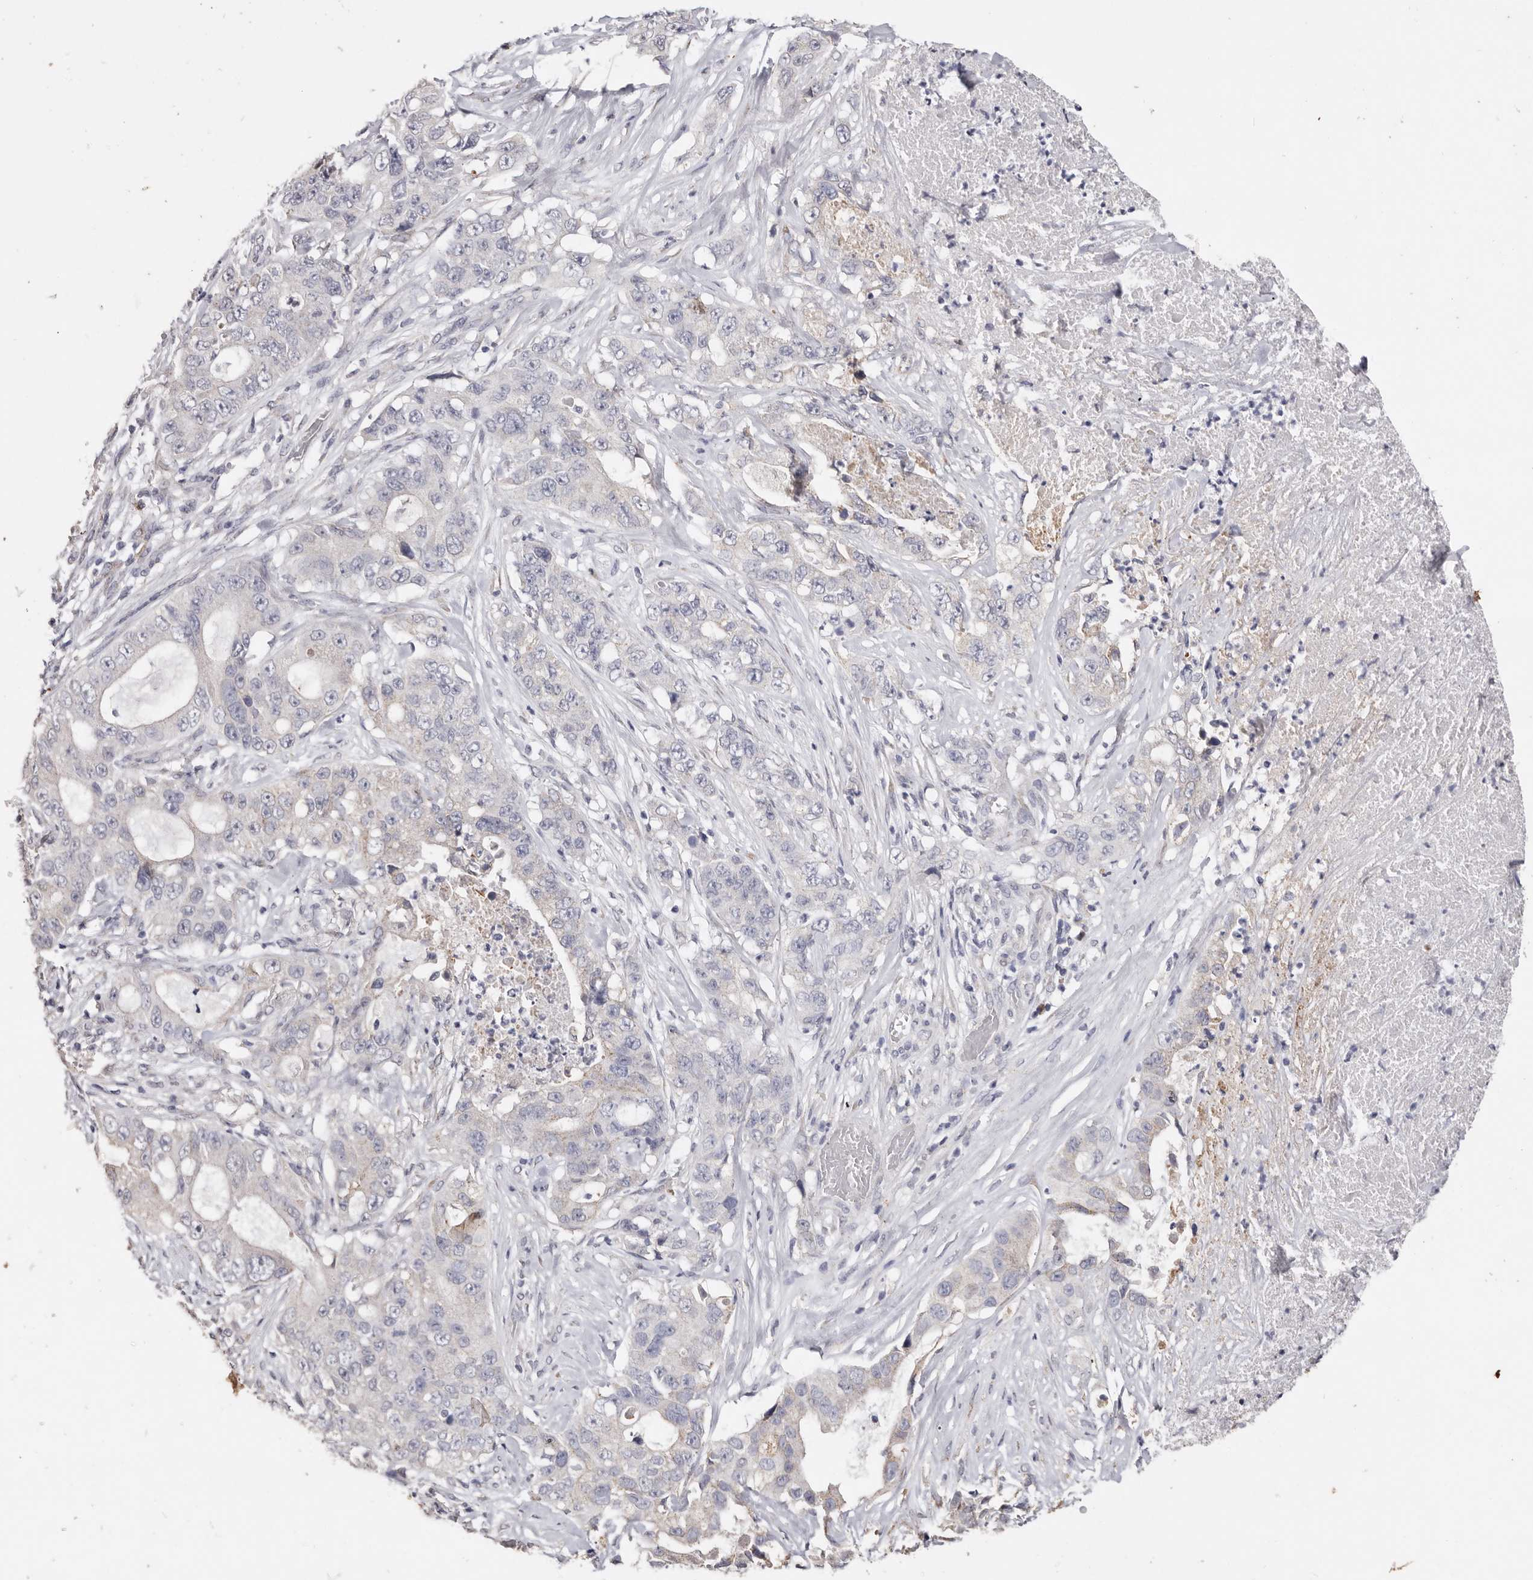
{"staining": {"intensity": "negative", "quantity": "none", "location": "none"}, "tissue": "lung cancer", "cell_type": "Tumor cells", "image_type": "cancer", "snomed": [{"axis": "morphology", "description": "Adenocarcinoma, NOS"}, {"axis": "topography", "description": "Lung"}], "caption": "Tumor cells are negative for brown protein staining in adenocarcinoma (lung). (Stains: DAB (3,3'-diaminobenzidine) immunohistochemistry (IHC) with hematoxylin counter stain, Microscopy: brightfield microscopy at high magnification).", "gene": "LGALS7B", "patient": {"sex": "female", "age": 51}}